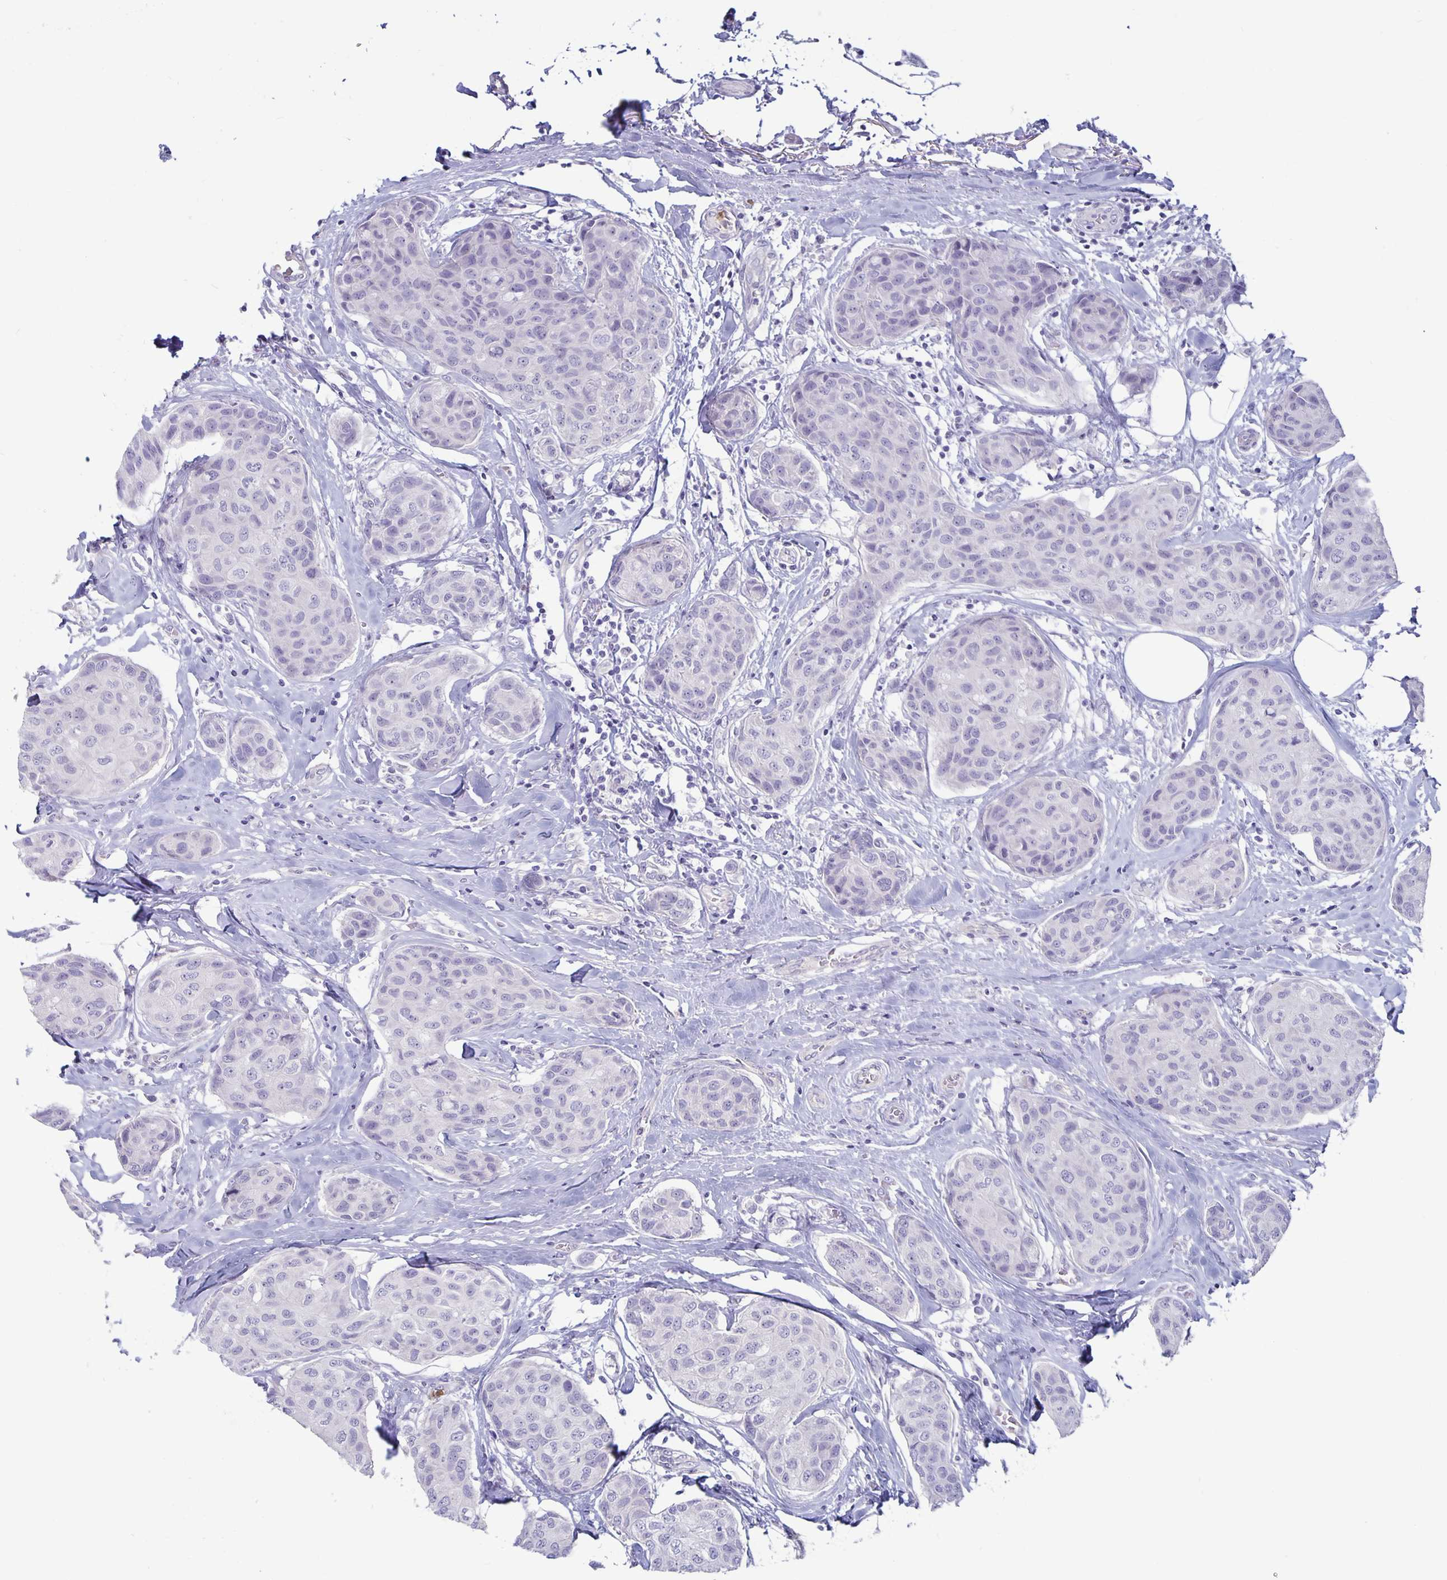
{"staining": {"intensity": "negative", "quantity": "none", "location": "none"}, "tissue": "breast cancer", "cell_type": "Tumor cells", "image_type": "cancer", "snomed": [{"axis": "morphology", "description": "Duct carcinoma"}, {"axis": "topography", "description": "Breast"}], "caption": "Immunohistochemistry micrograph of breast cancer (intraductal carcinoma) stained for a protein (brown), which shows no expression in tumor cells.", "gene": "PLCB3", "patient": {"sex": "female", "age": 80}}